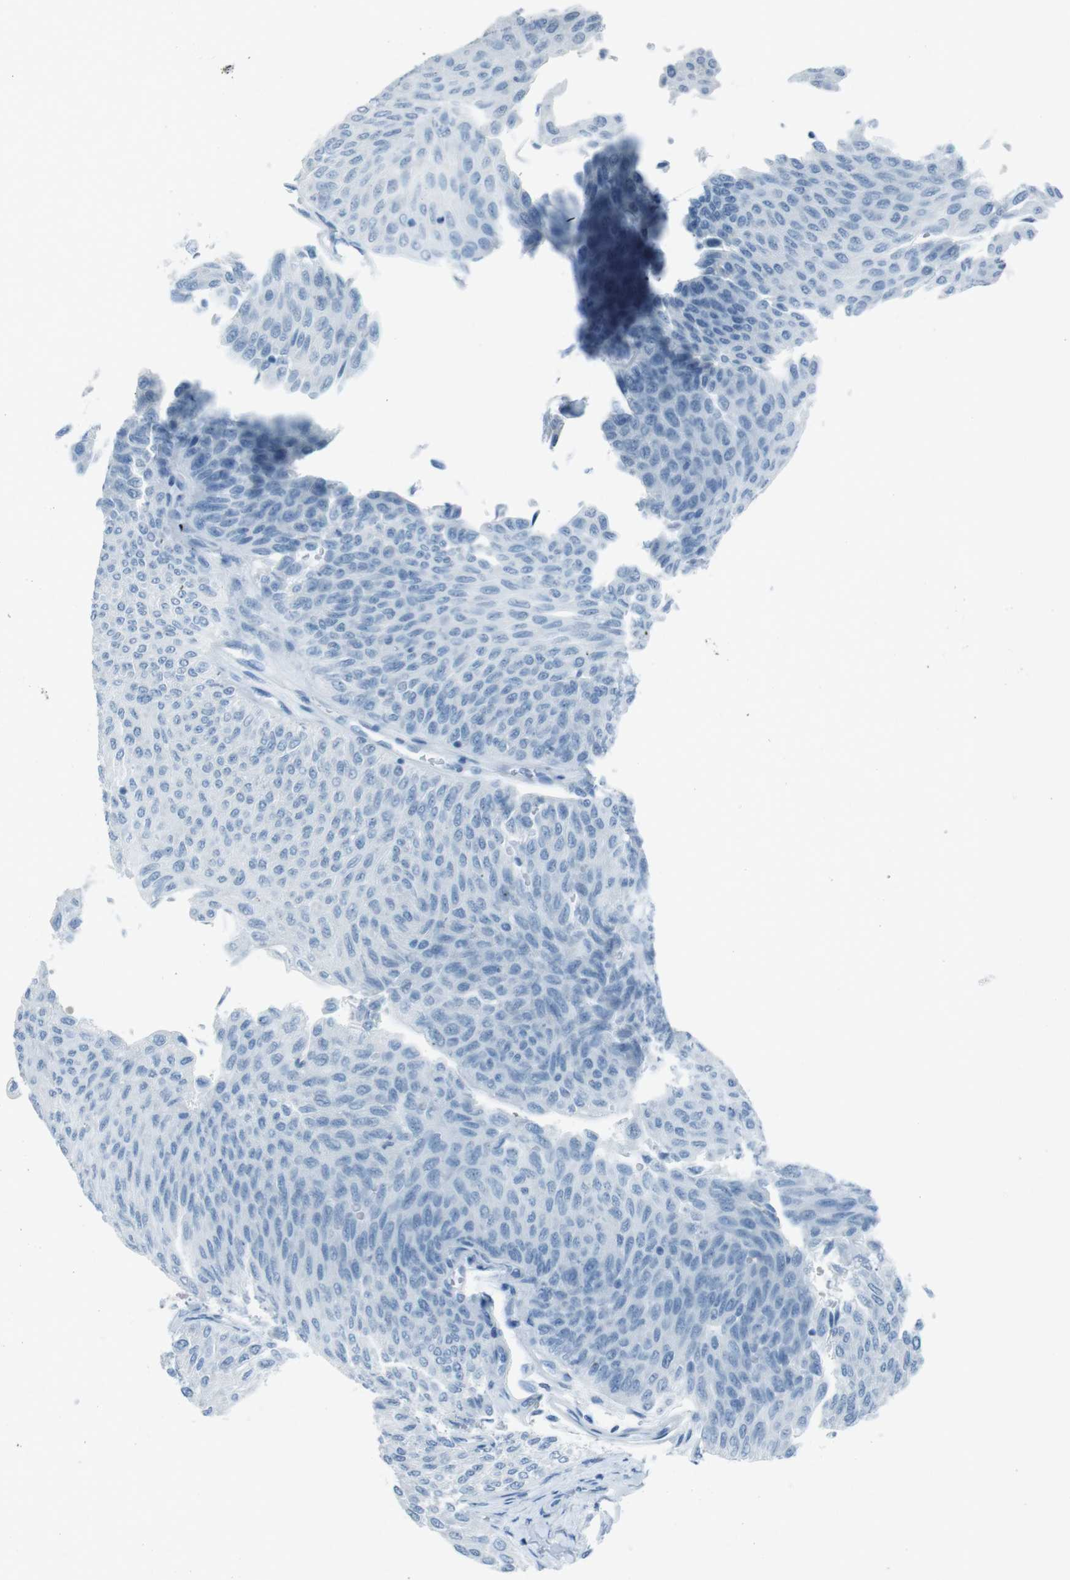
{"staining": {"intensity": "negative", "quantity": "none", "location": "none"}, "tissue": "urothelial cancer", "cell_type": "Tumor cells", "image_type": "cancer", "snomed": [{"axis": "morphology", "description": "Urothelial carcinoma, Low grade"}, {"axis": "topography", "description": "Urinary bladder"}], "caption": "Human urothelial cancer stained for a protein using IHC exhibits no positivity in tumor cells.", "gene": "TMEM207", "patient": {"sex": "male", "age": 78}}